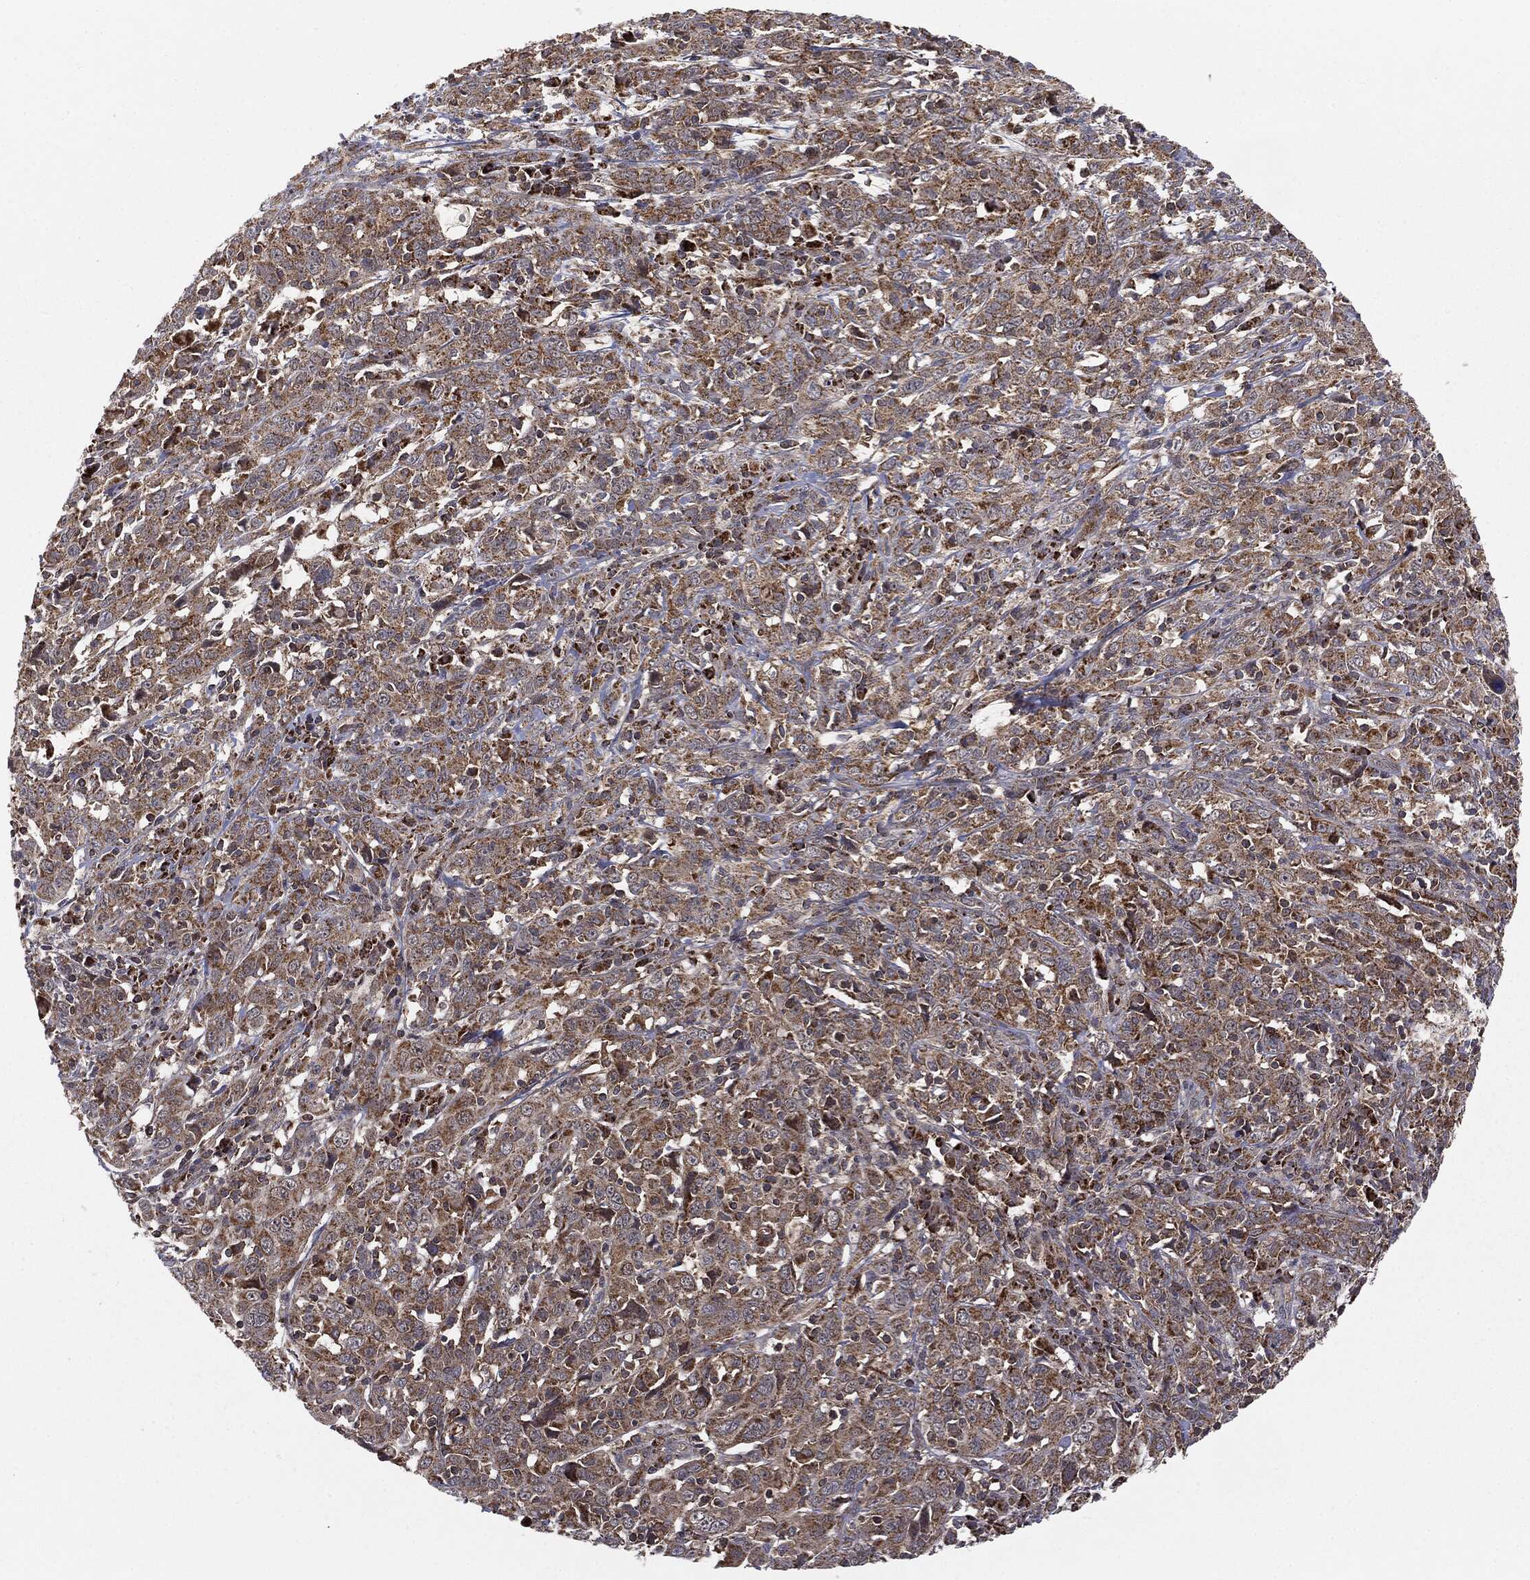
{"staining": {"intensity": "moderate", "quantity": ">75%", "location": "cytoplasmic/membranous"}, "tissue": "cervical cancer", "cell_type": "Tumor cells", "image_type": "cancer", "snomed": [{"axis": "morphology", "description": "Squamous cell carcinoma, NOS"}, {"axis": "topography", "description": "Cervix"}], "caption": "Protein staining by immunohistochemistry shows moderate cytoplasmic/membranous positivity in approximately >75% of tumor cells in squamous cell carcinoma (cervical). The protein of interest is stained brown, and the nuclei are stained in blue (DAB IHC with brightfield microscopy, high magnification).", "gene": "MTOR", "patient": {"sex": "female", "age": 46}}